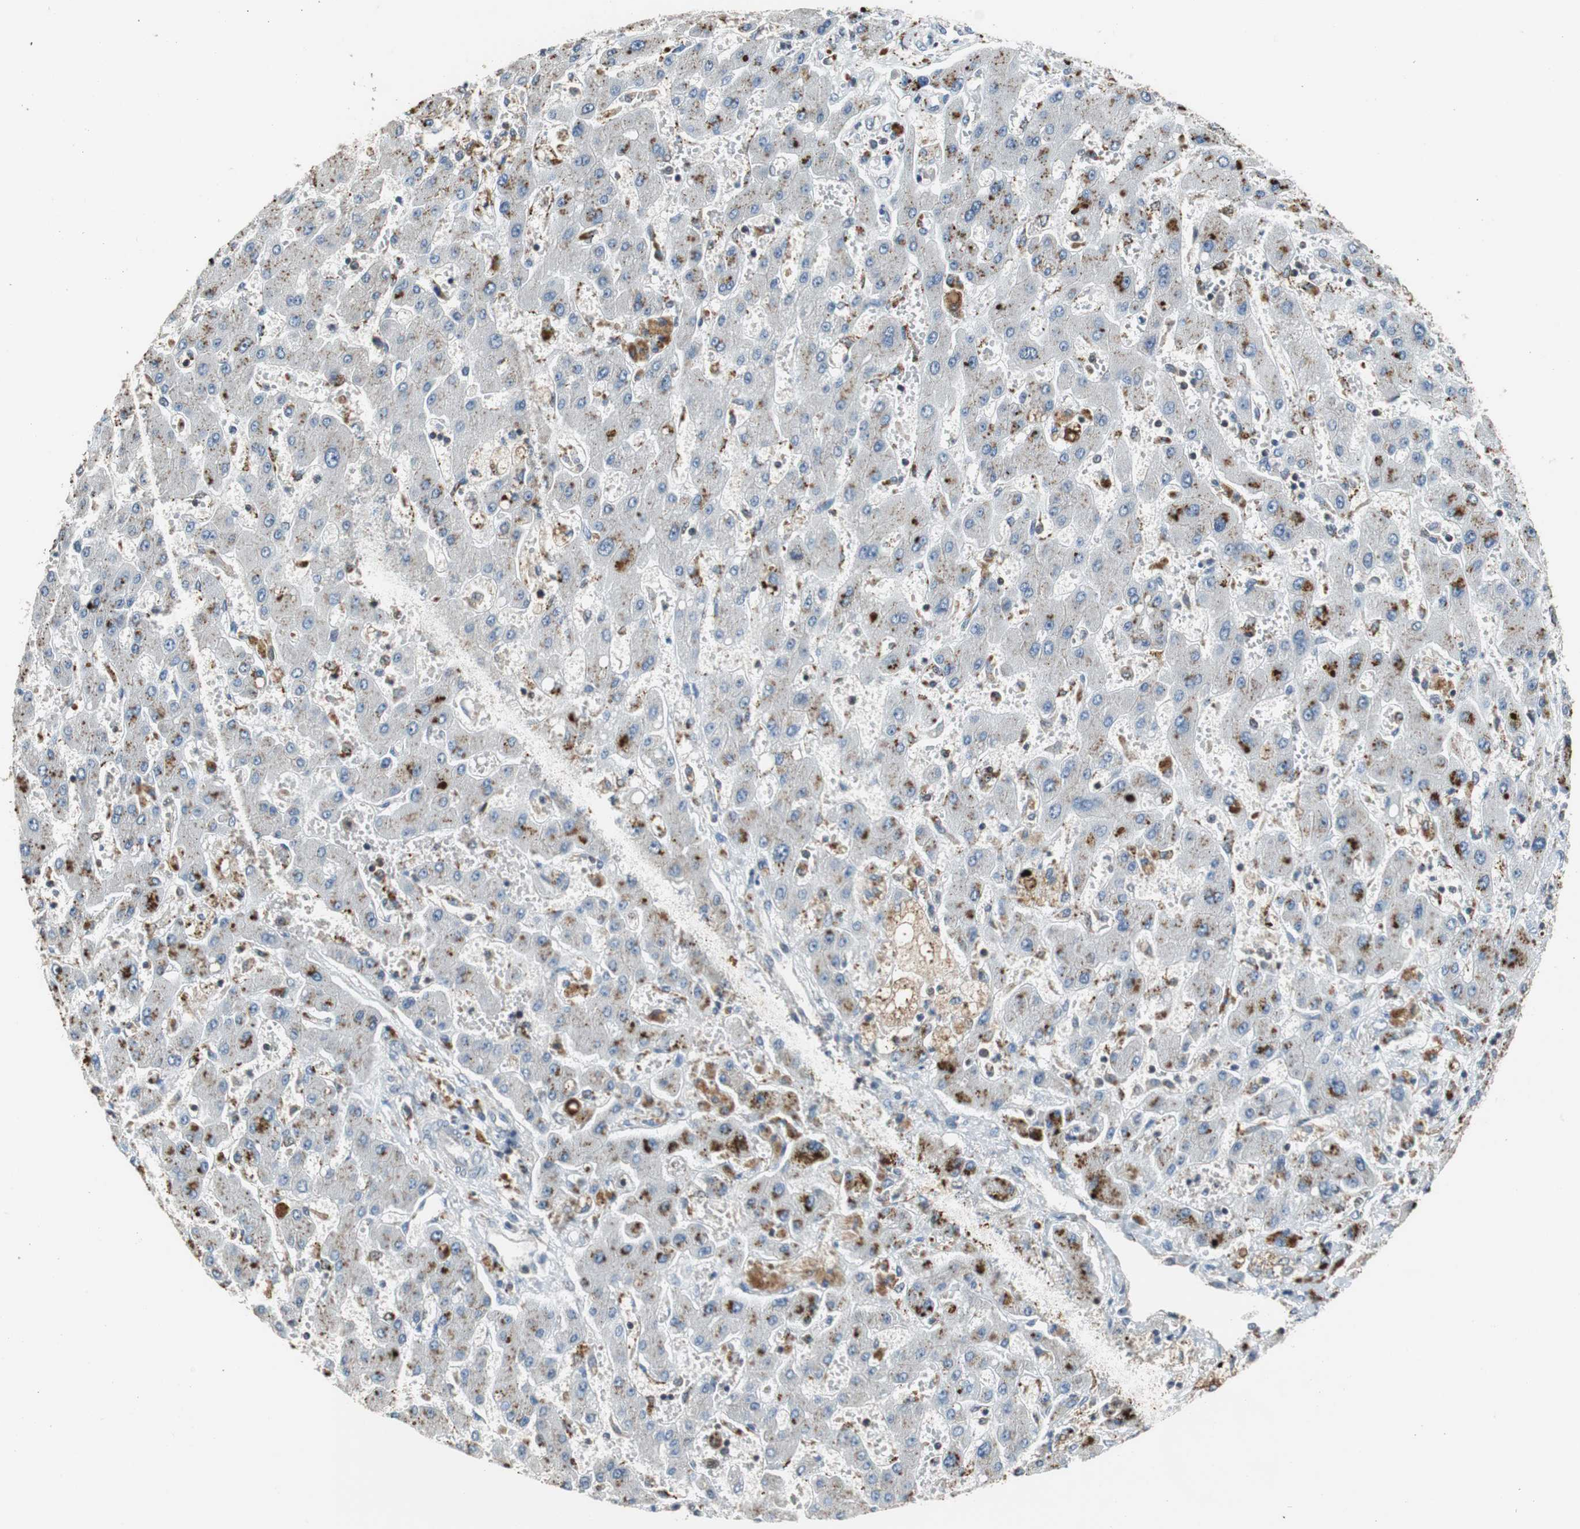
{"staining": {"intensity": "weak", "quantity": "25%-75%", "location": "cytoplasmic/membranous"}, "tissue": "liver cancer", "cell_type": "Tumor cells", "image_type": "cancer", "snomed": [{"axis": "morphology", "description": "Cholangiocarcinoma"}, {"axis": "topography", "description": "Liver"}], "caption": "Liver cancer (cholangiocarcinoma) stained with immunohistochemistry demonstrates weak cytoplasmic/membranous staining in approximately 25%-75% of tumor cells.", "gene": "GSDMD", "patient": {"sex": "male", "age": 50}}